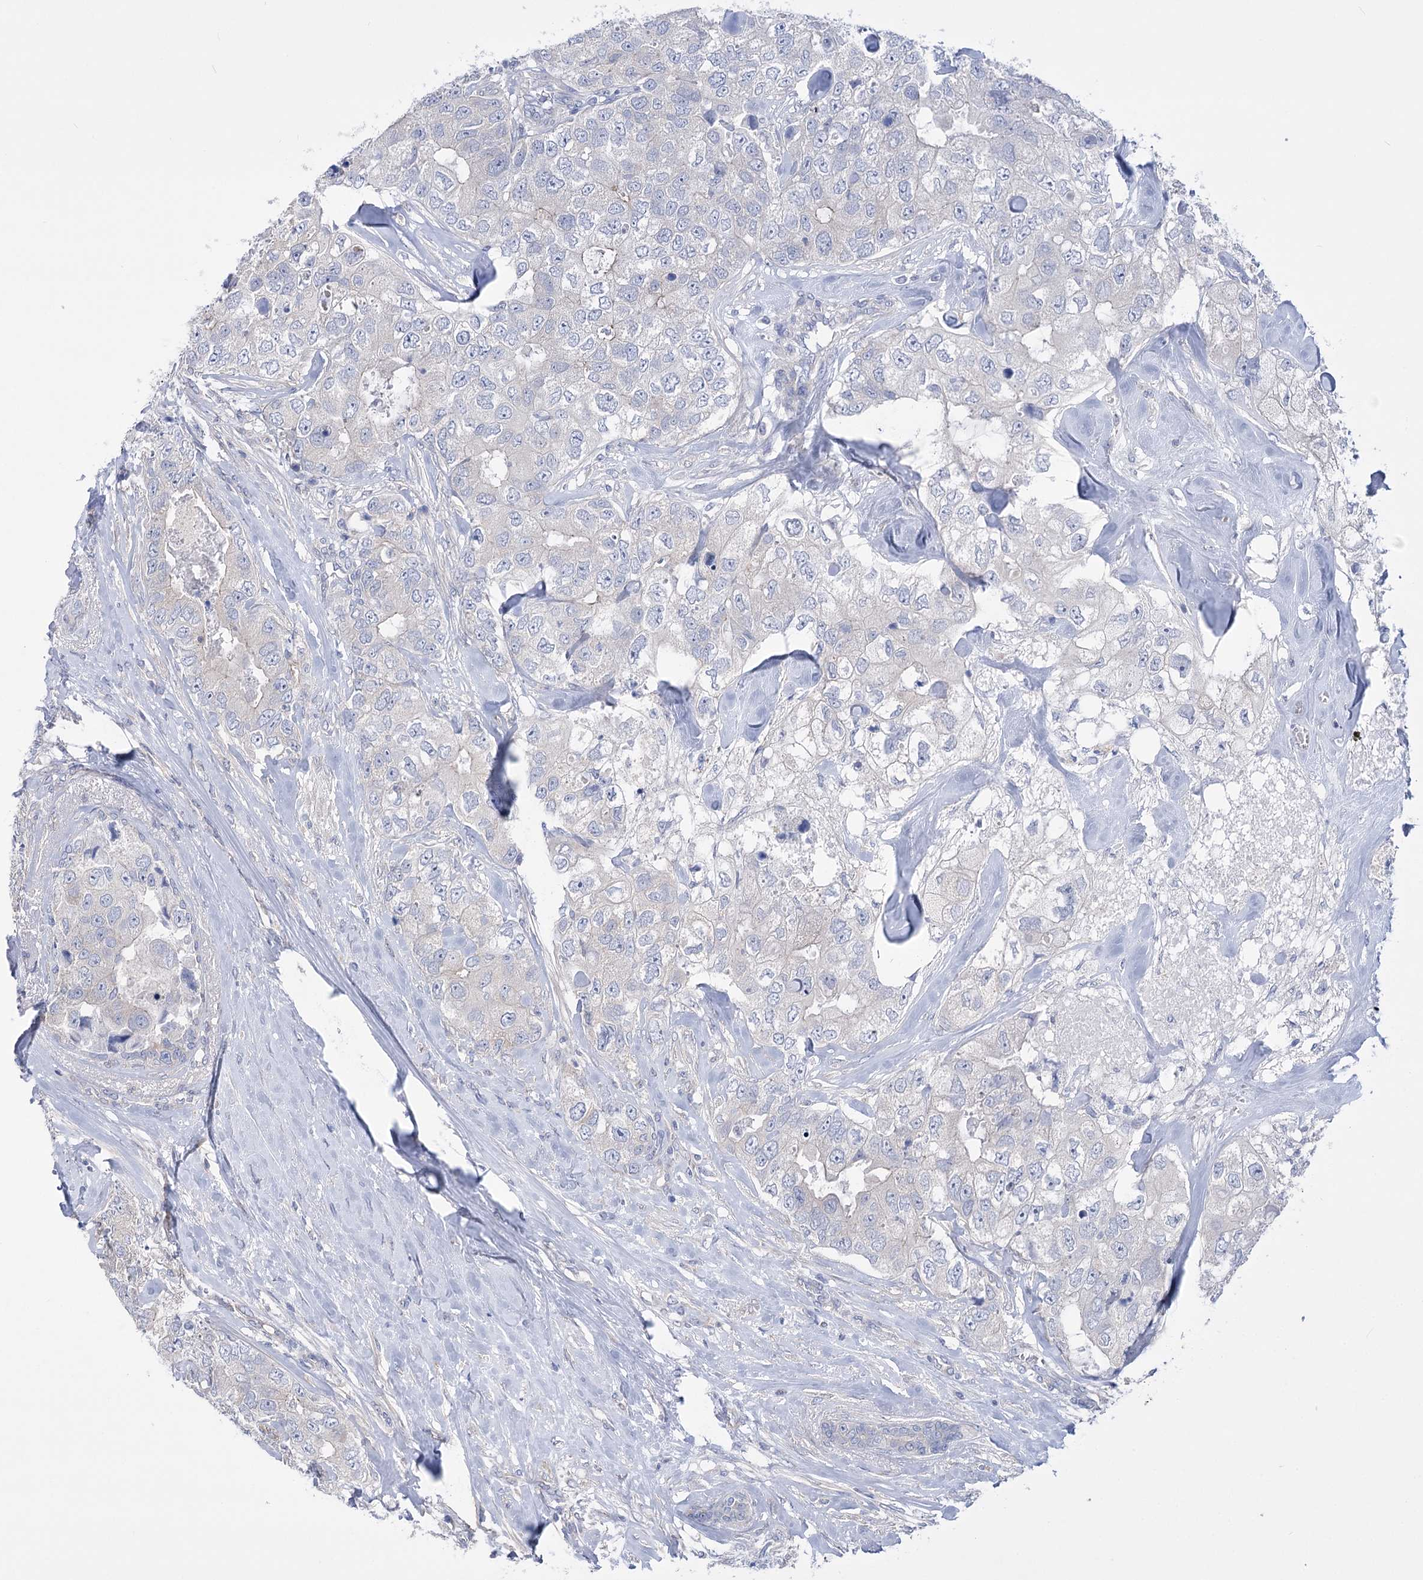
{"staining": {"intensity": "negative", "quantity": "none", "location": "none"}, "tissue": "breast cancer", "cell_type": "Tumor cells", "image_type": "cancer", "snomed": [{"axis": "morphology", "description": "Duct carcinoma"}, {"axis": "topography", "description": "Breast"}], "caption": "Breast cancer was stained to show a protein in brown. There is no significant expression in tumor cells. The staining was performed using DAB to visualize the protein expression in brown, while the nuclei were stained in blue with hematoxylin (Magnification: 20x).", "gene": "LRRC34", "patient": {"sex": "female", "age": 62}}